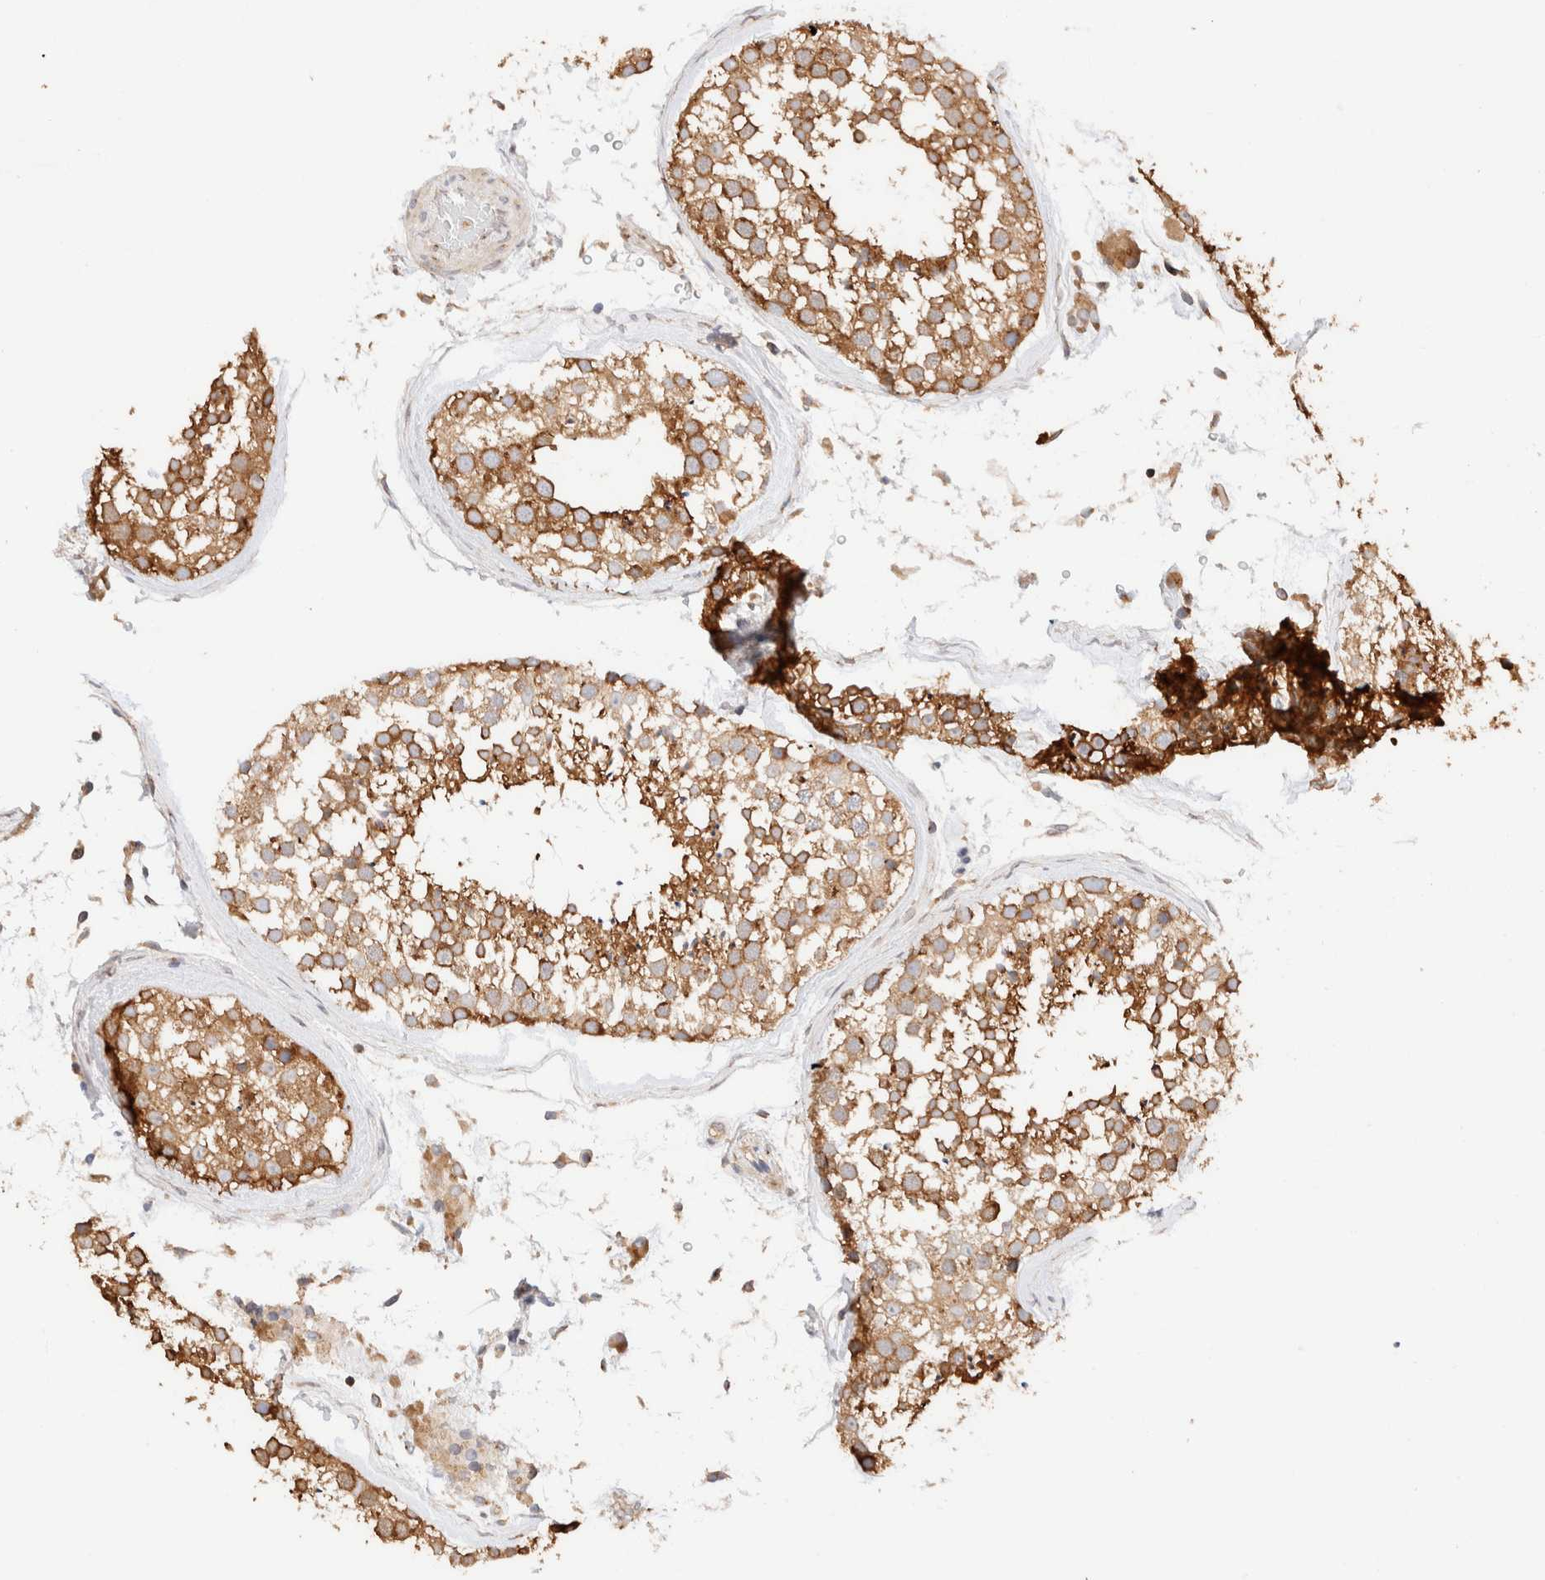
{"staining": {"intensity": "moderate", "quantity": ">75%", "location": "cytoplasmic/membranous"}, "tissue": "testis", "cell_type": "Cells in seminiferous ducts", "image_type": "normal", "snomed": [{"axis": "morphology", "description": "Normal tissue, NOS"}, {"axis": "topography", "description": "Testis"}], "caption": "A micrograph of human testis stained for a protein demonstrates moderate cytoplasmic/membranous brown staining in cells in seminiferous ducts. Nuclei are stained in blue.", "gene": "RABEP1", "patient": {"sex": "male", "age": 46}}